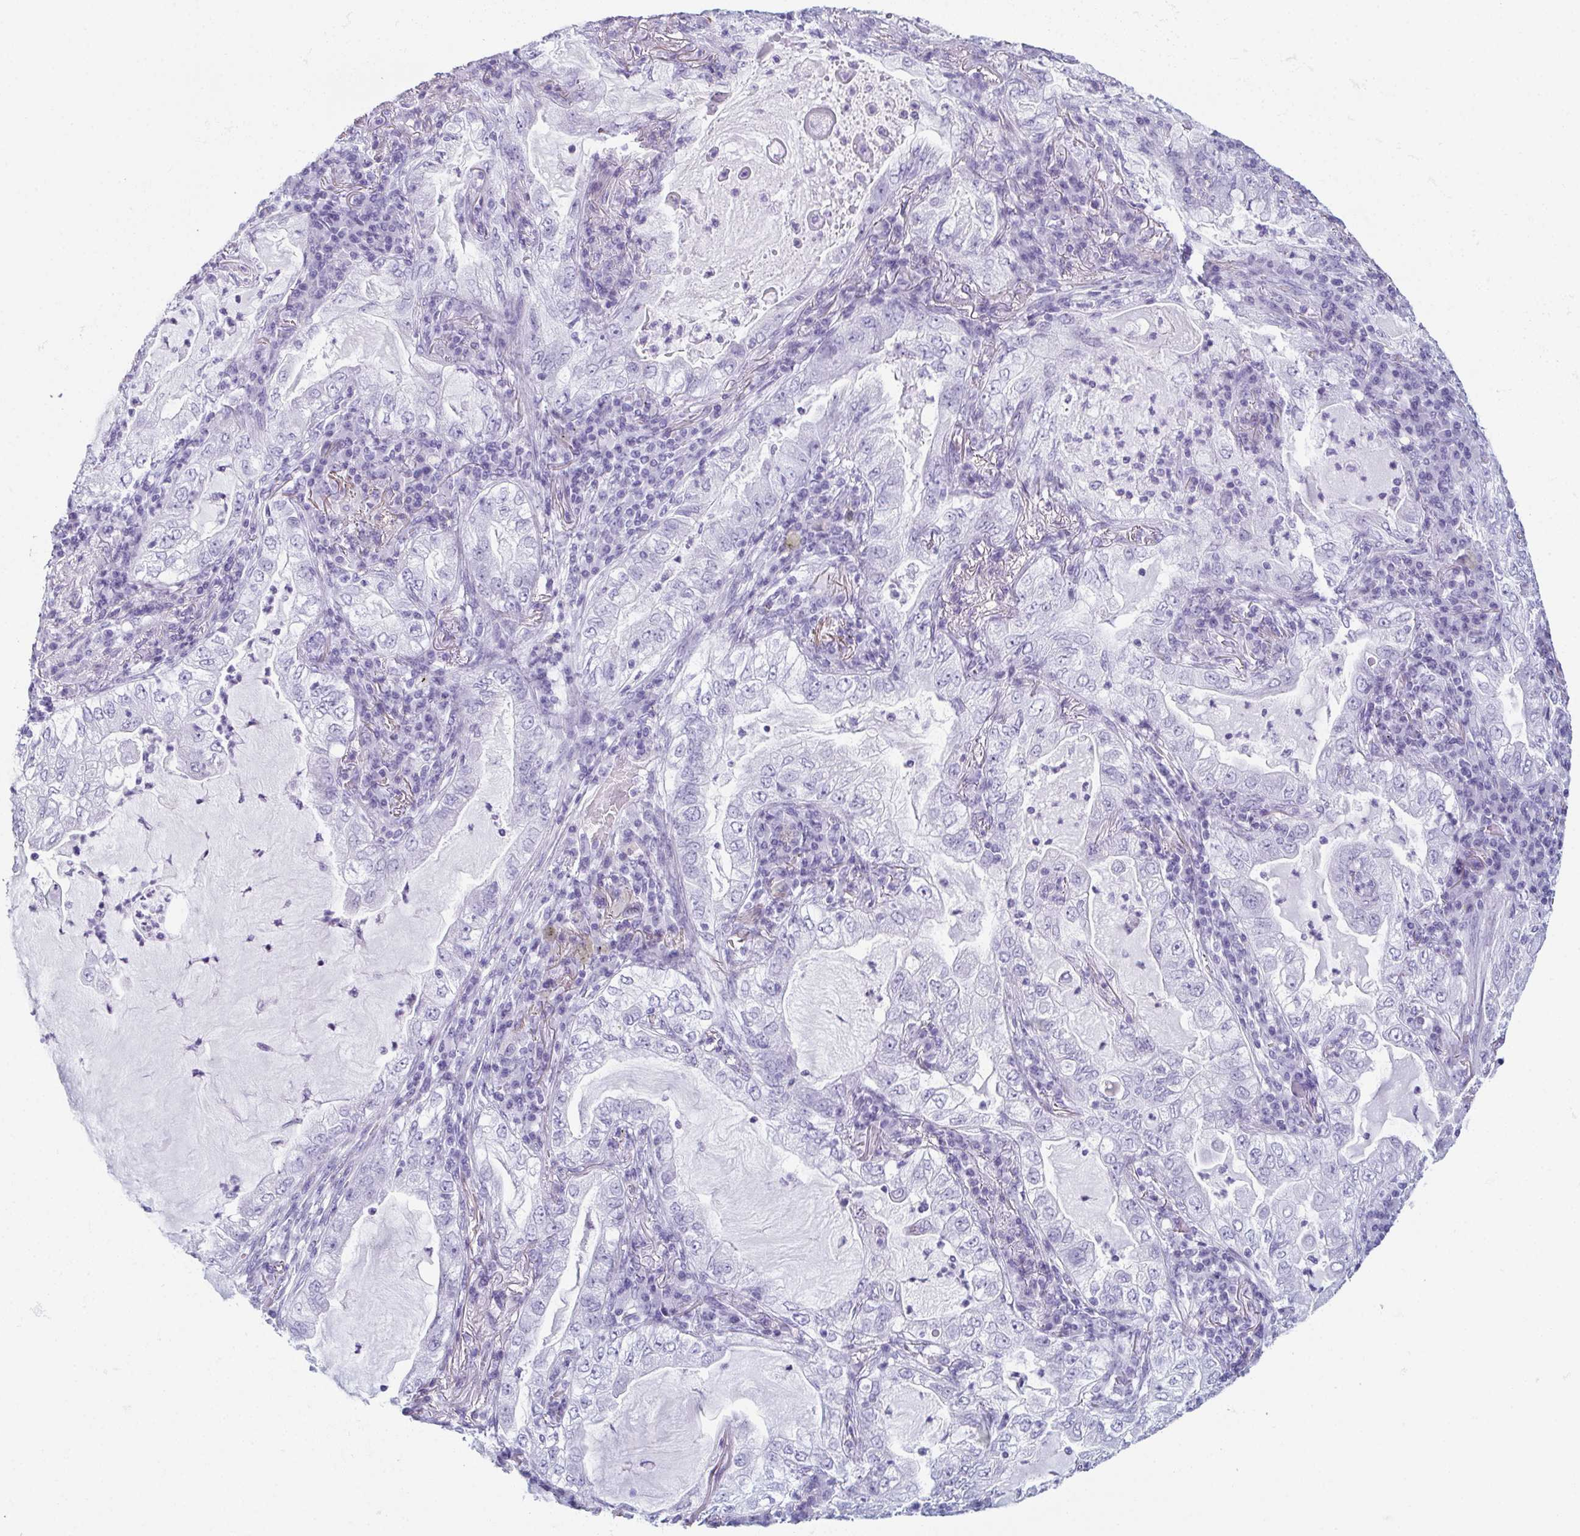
{"staining": {"intensity": "negative", "quantity": "none", "location": "none"}, "tissue": "lung cancer", "cell_type": "Tumor cells", "image_type": "cancer", "snomed": [{"axis": "morphology", "description": "Adenocarcinoma, NOS"}, {"axis": "topography", "description": "Lung"}], "caption": "The photomicrograph displays no significant expression in tumor cells of lung adenocarcinoma. (Immunohistochemistry, brightfield microscopy, high magnification).", "gene": "ENKUR", "patient": {"sex": "female", "age": 73}}